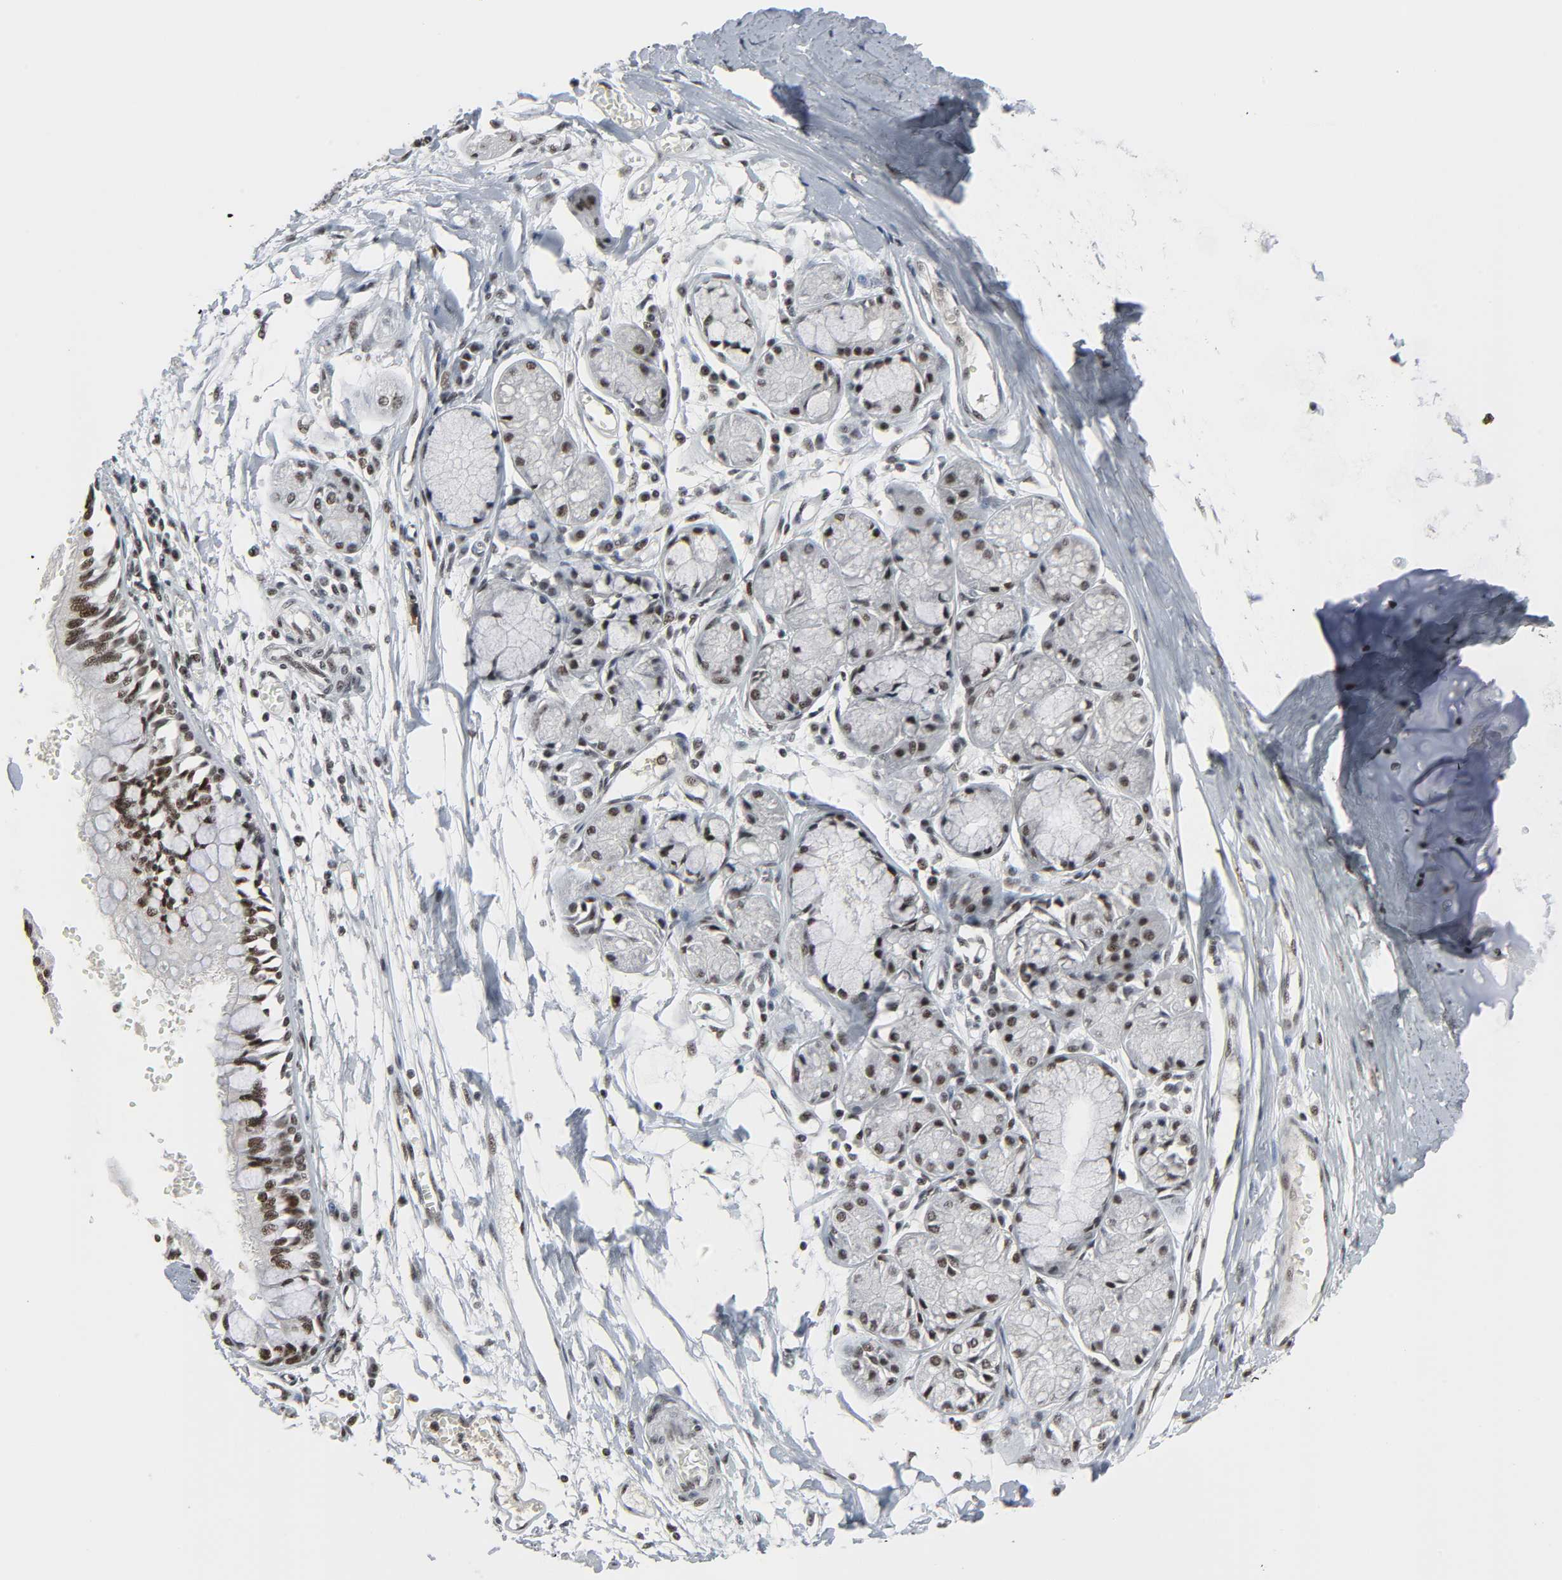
{"staining": {"intensity": "strong", "quantity": ">75%", "location": "nuclear"}, "tissue": "bronchus", "cell_type": "Respiratory epithelial cells", "image_type": "normal", "snomed": [{"axis": "morphology", "description": "Normal tissue, NOS"}, {"axis": "topography", "description": "Bronchus"}, {"axis": "topography", "description": "Lung"}], "caption": "Immunohistochemistry of normal human bronchus reveals high levels of strong nuclear expression in approximately >75% of respiratory epithelial cells.", "gene": "CDK7", "patient": {"sex": "female", "age": 56}}